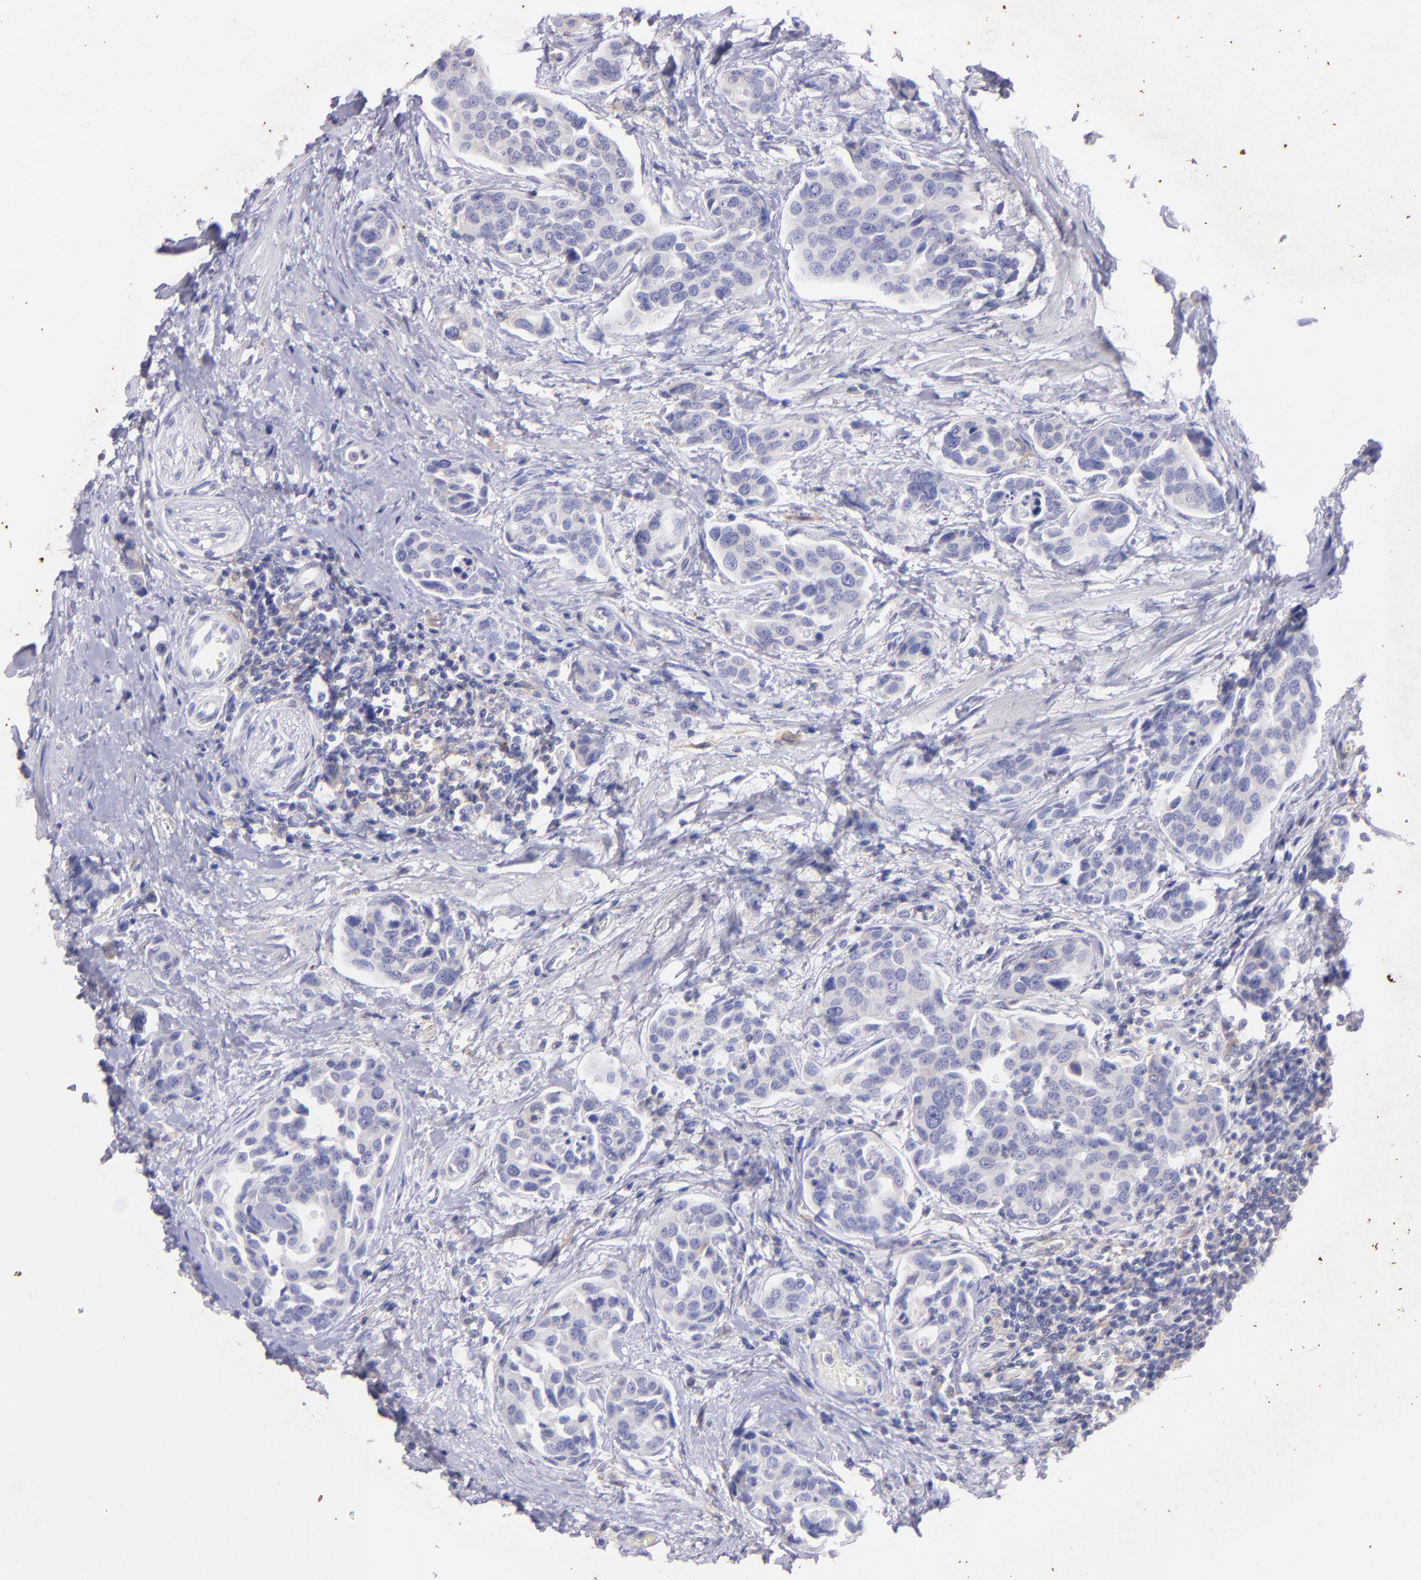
{"staining": {"intensity": "negative", "quantity": "none", "location": "none"}, "tissue": "urothelial cancer", "cell_type": "Tumor cells", "image_type": "cancer", "snomed": [{"axis": "morphology", "description": "Urothelial carcinoma, High grade"}, {"axis": "topography", "description": "Urinary bladder"}], "caption": "Tumor cells show no significant protein positivity in high-grade urothelial carcinoma.", "gene": "RET", "patient": {"sex": "male", "age": 78}}